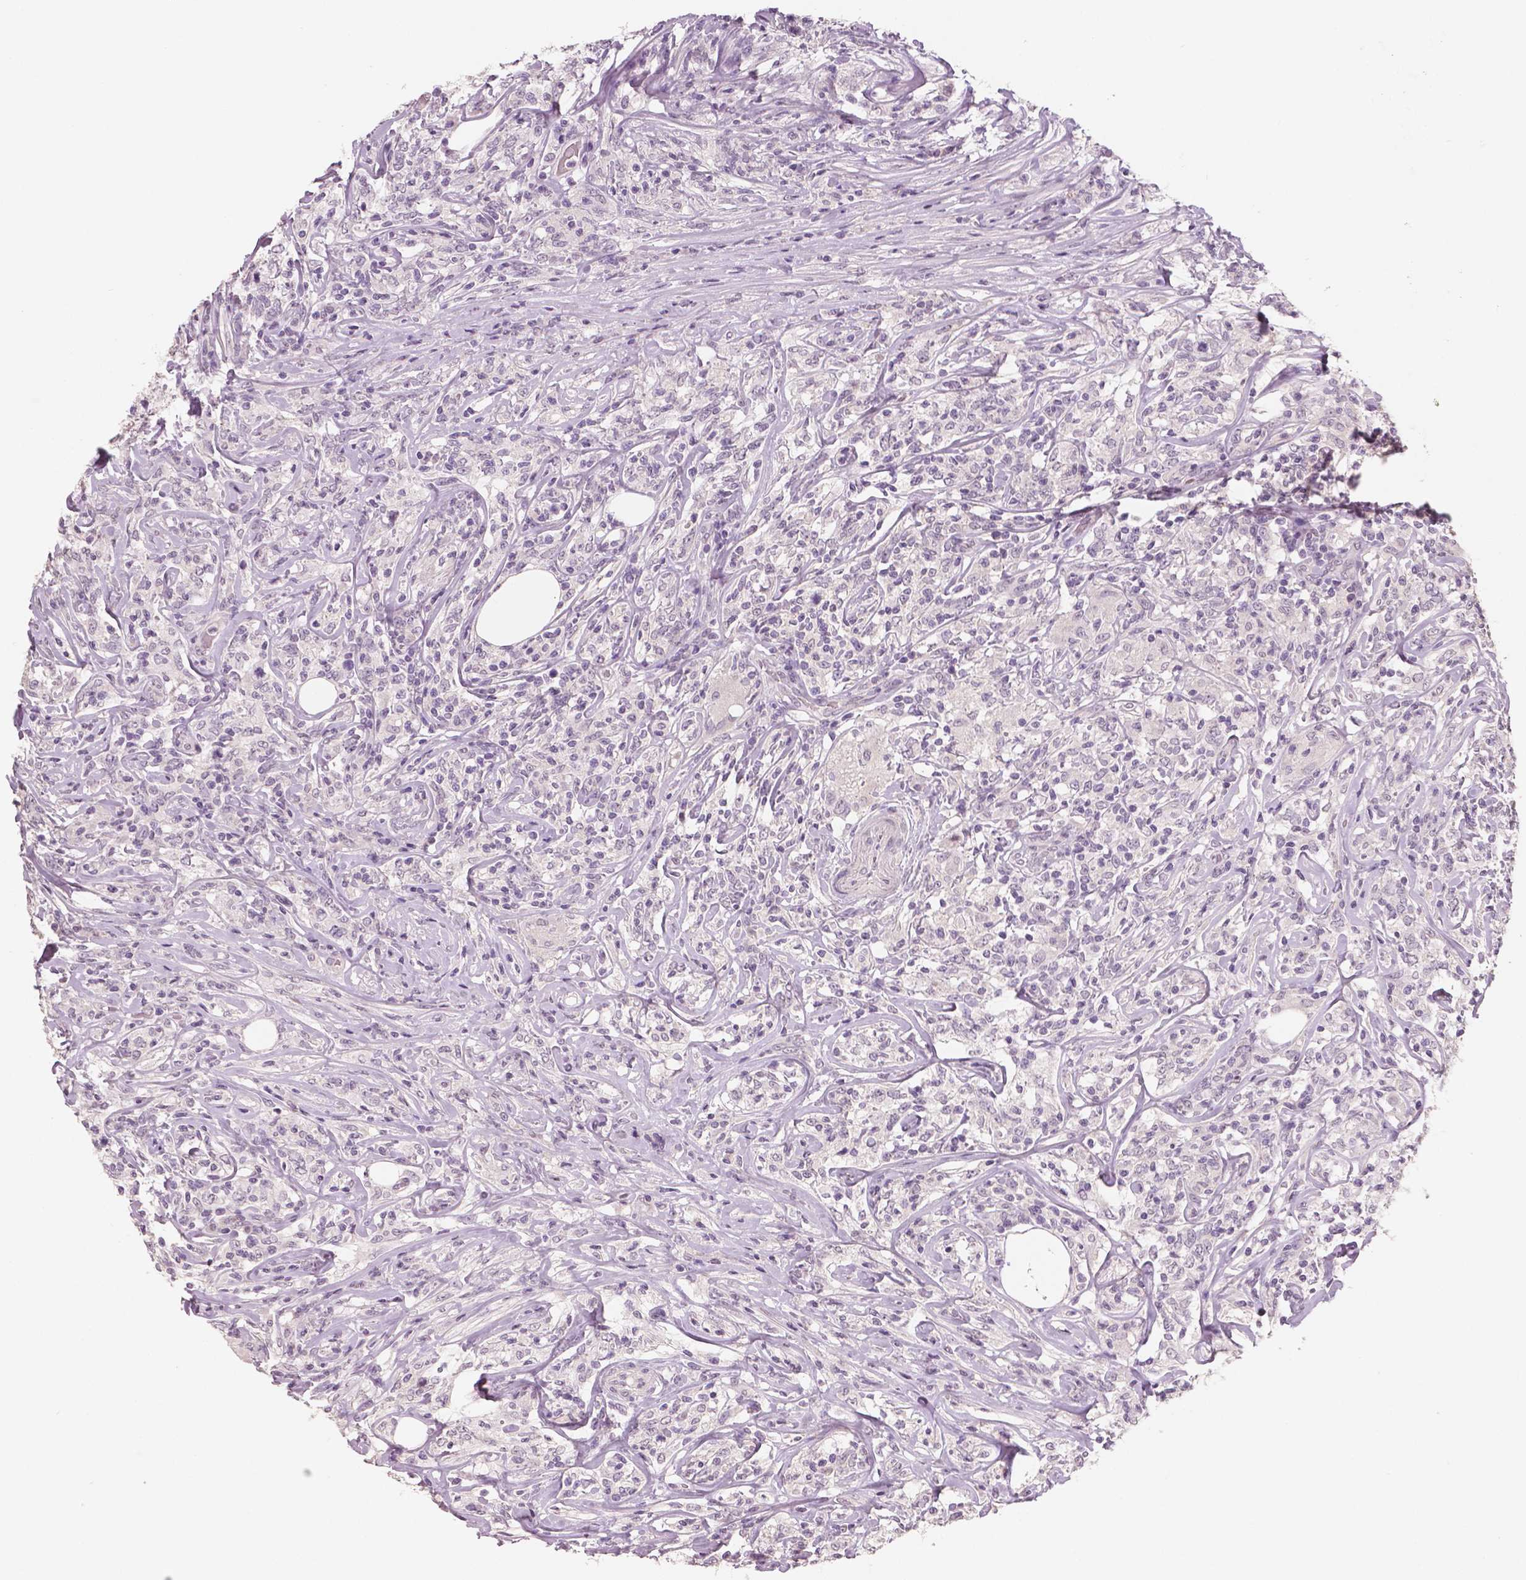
{"staining": {"intensity": "negative", "quantity": "none", "location": "none"}, "tissue": "lymphoma", "cell_type": "Tumor cells", "image_type": "cancer", "snomed": [{"axis": "morphology", "description": "Malignant lymphoma, non-Hodgkin's type, High grade"}, {"axis": "topography", "description": "Lymph node"}], "caption": "There is no significant positivity in tumor cells of lymphoma. (Immunohistochemistry (ihc), brightfield microscopy, high magnification).", "gene": "RNASE7", "patient": {"sex": "female", "age": 84}}